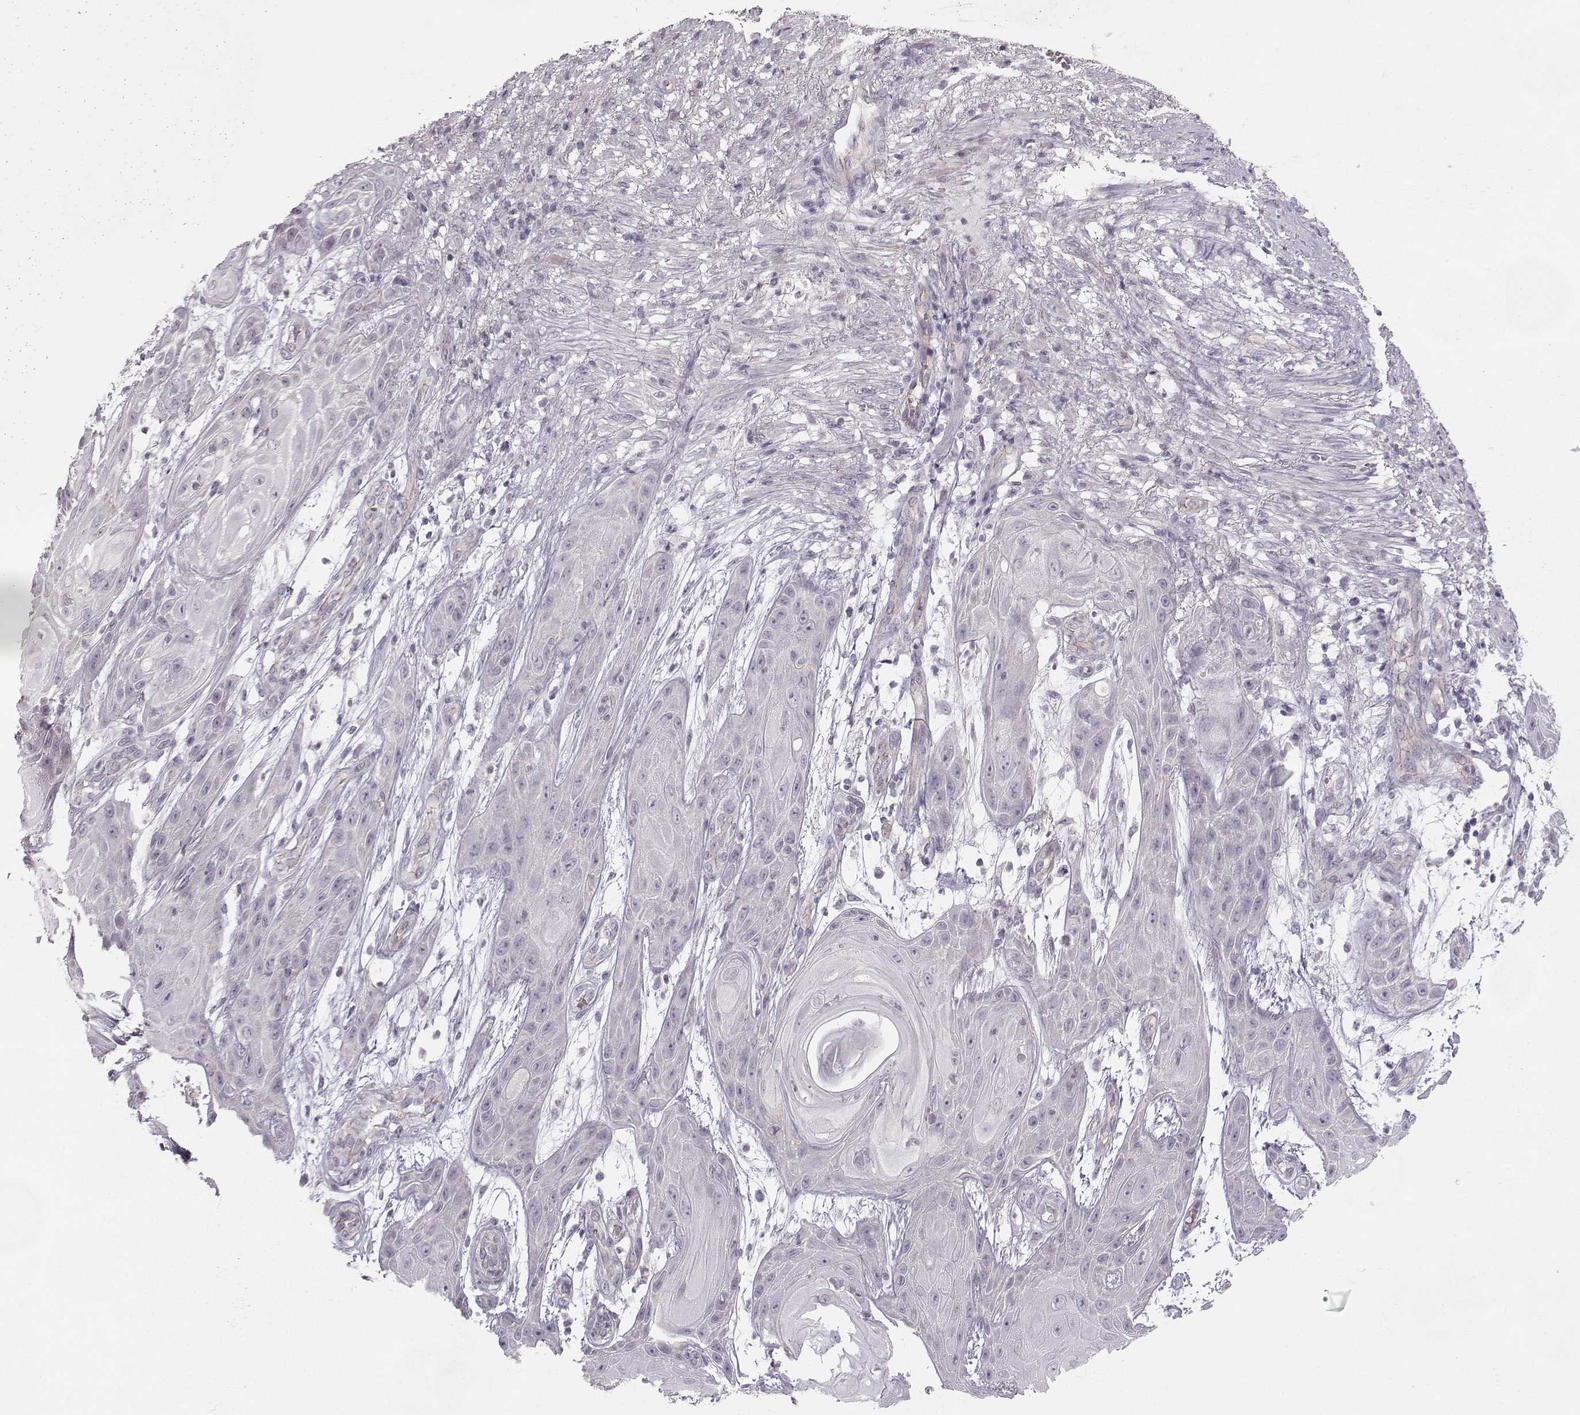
{"staining": {"intensity": "negative", "quantity": "none", "location": "none"}, "tissue": "skin cancer", "cell_type": "Tumor cells", "image_type": "cancer", "snomed": [{"axis": "morphology", "description": "Squamous cell carcinoma, NOS"}, {"axis": "topography", "description": "Skin"}], "caption": "There is no significant staining in tumor cells of skin cancer (squamous cell carcinoma).", "gene": "MAST1", "patient": {"sex": "male", "age": 62}}